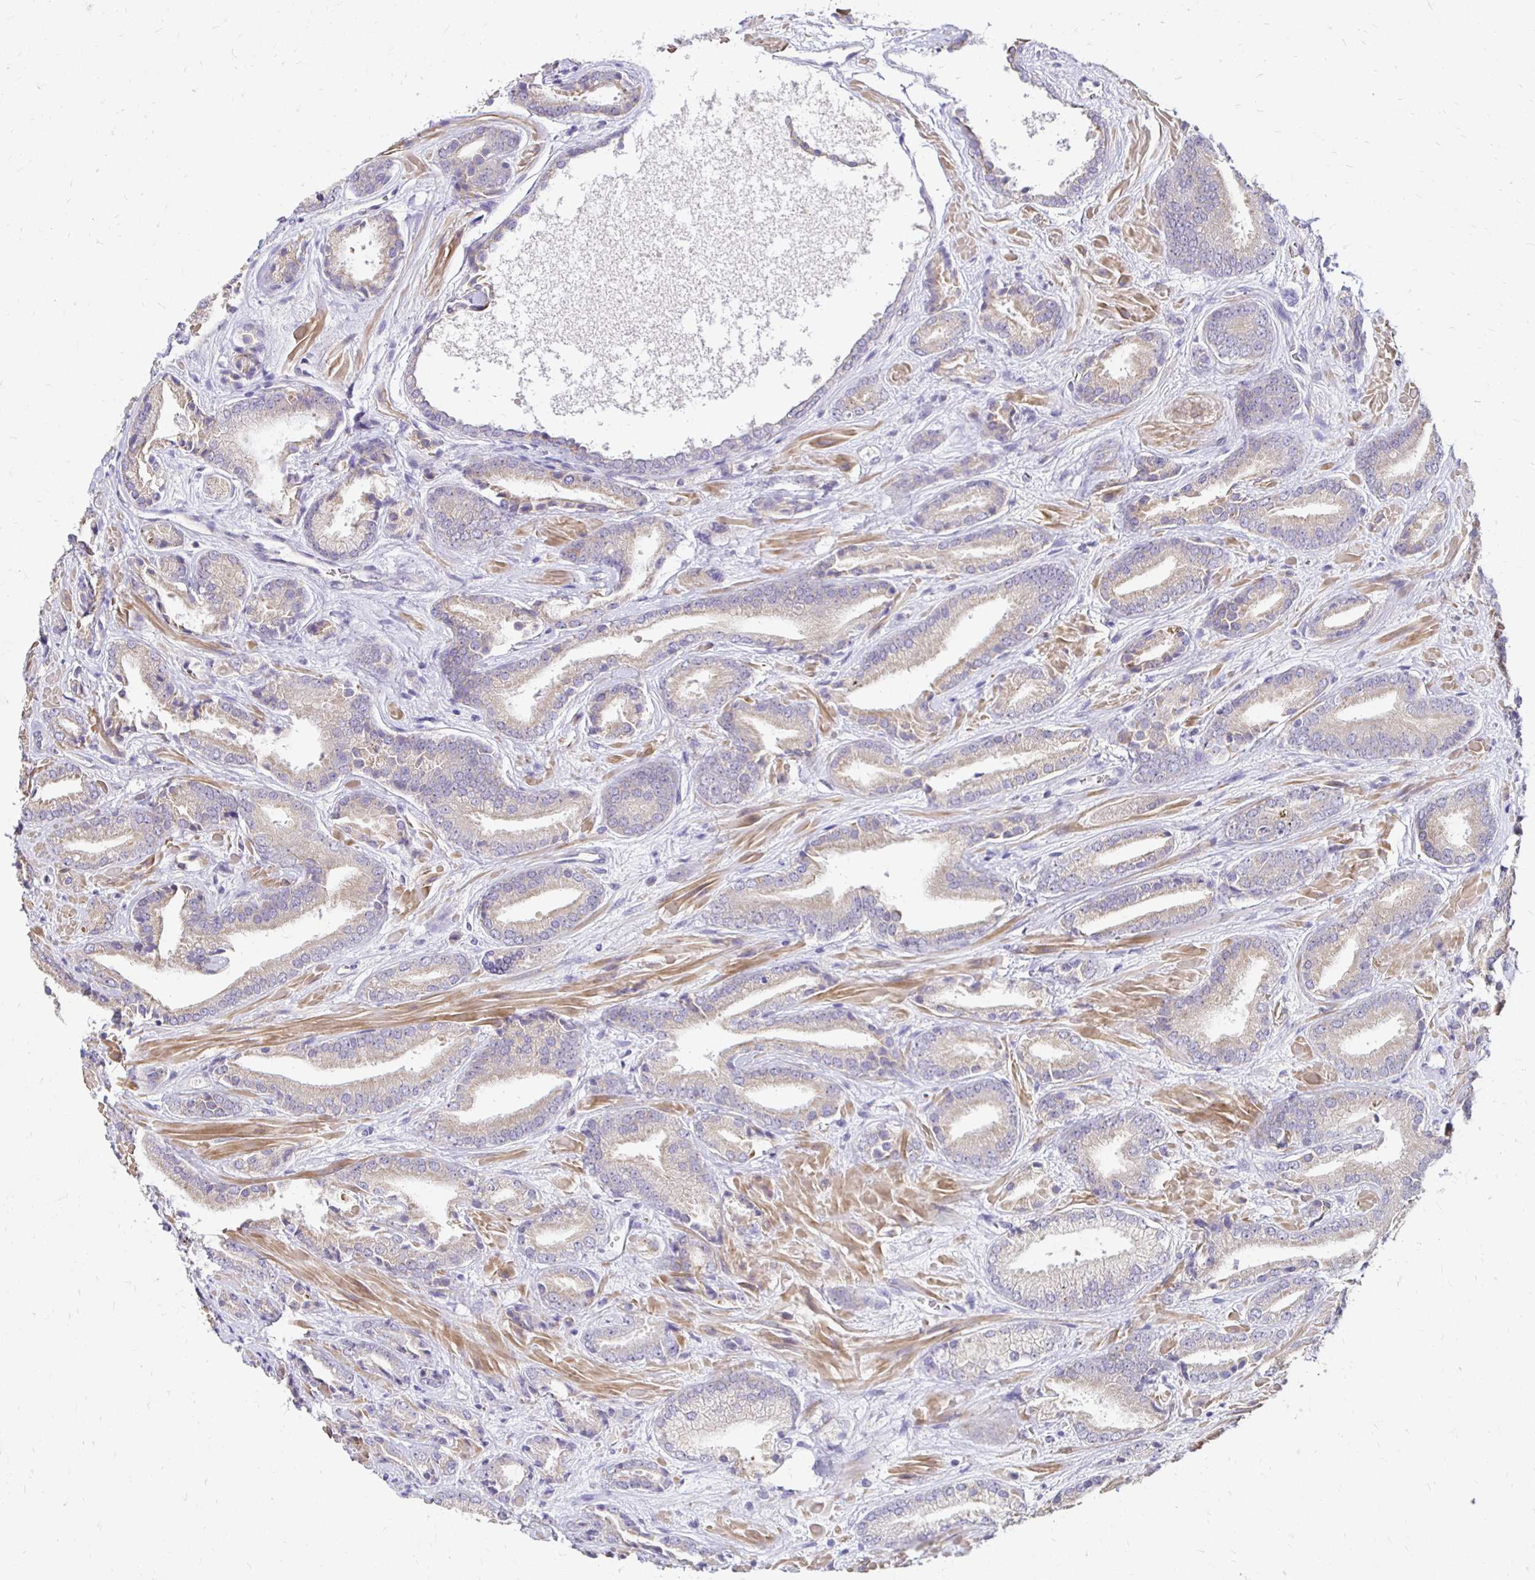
{"staining": {"intensity": "weak", "quantity": "25%-75%", "location": "cytoplasmic/membranous"}, "tissue": "prostate cancer", "cell_type": "Tumor cells", "image_type": "cancer", "snomed": [{"axis": "morphology", "description": "Adenocarcinoma, High grade"}, {"axis": "topography", "description": "Prostate"}], "caption": "Protein analysis of prostate cancer (adenocarcinoma (high-grade)) tissue displays weak cytoplasmic/membranous positivity in approximately 25%-75% of tumor cells.", "gene": "AKAP6", "patient": {"sex": "male", "age": 56}}